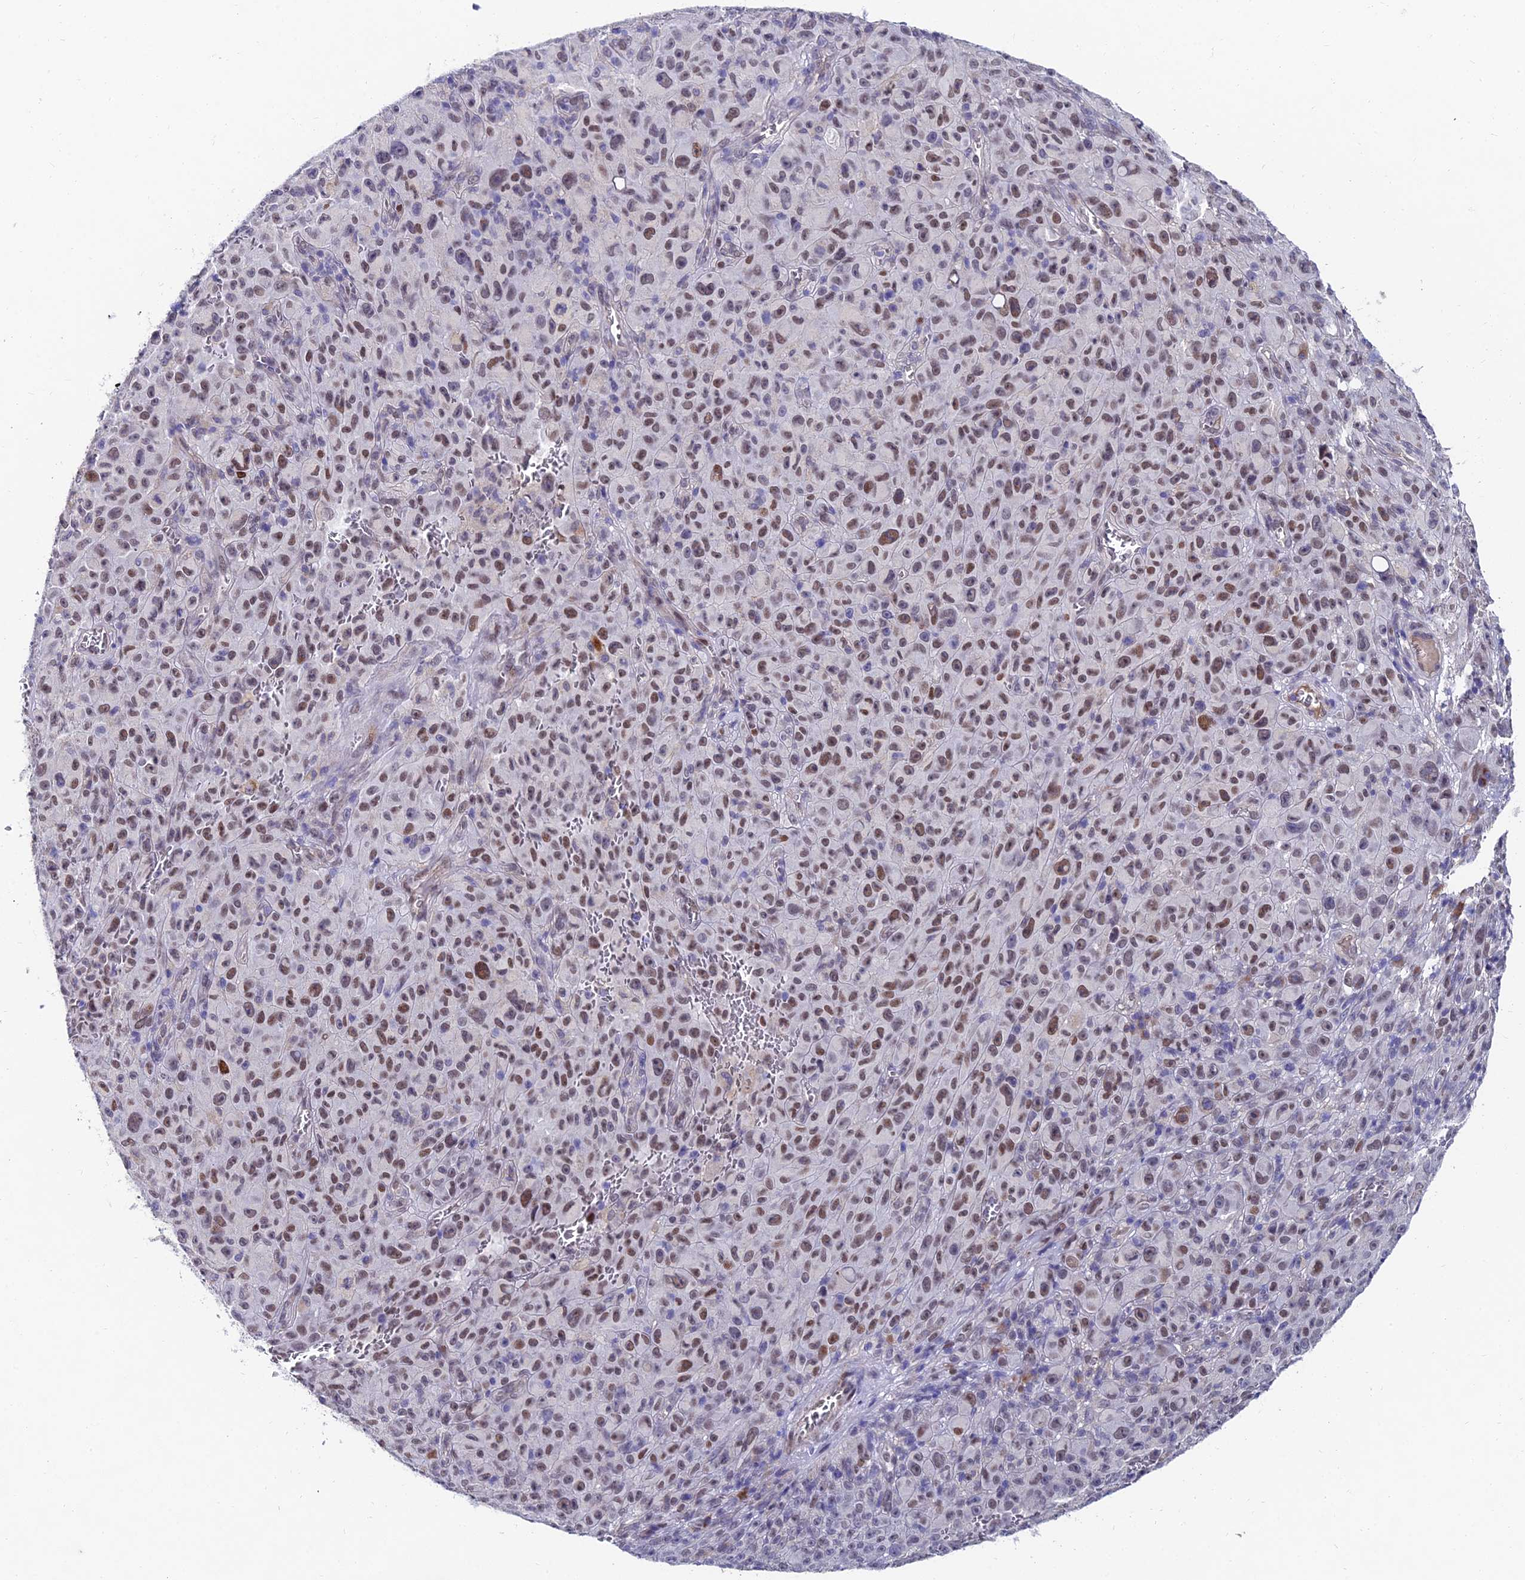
{"staining": {"intensity": "moderate", "quantity": ">75%", "location": "nuclear"}, "tissue": "melanoma", "cell_type": "Tumor cells", "image_type": "cancer", "snomed": [{"axis": "morphology", "description": "Malignant melanoma, NOS"}, {"axis": "topography", "description": "Skin"}], "caption": "Immunohistochemistry micrograph of melanoma stained for a protein (brown), which exhibits medium levels of moderate nuclear positivity in approximately >75% of tumor cells.", "gene": "TRIM24", "patient": {"sex": "female", "age": 82}}